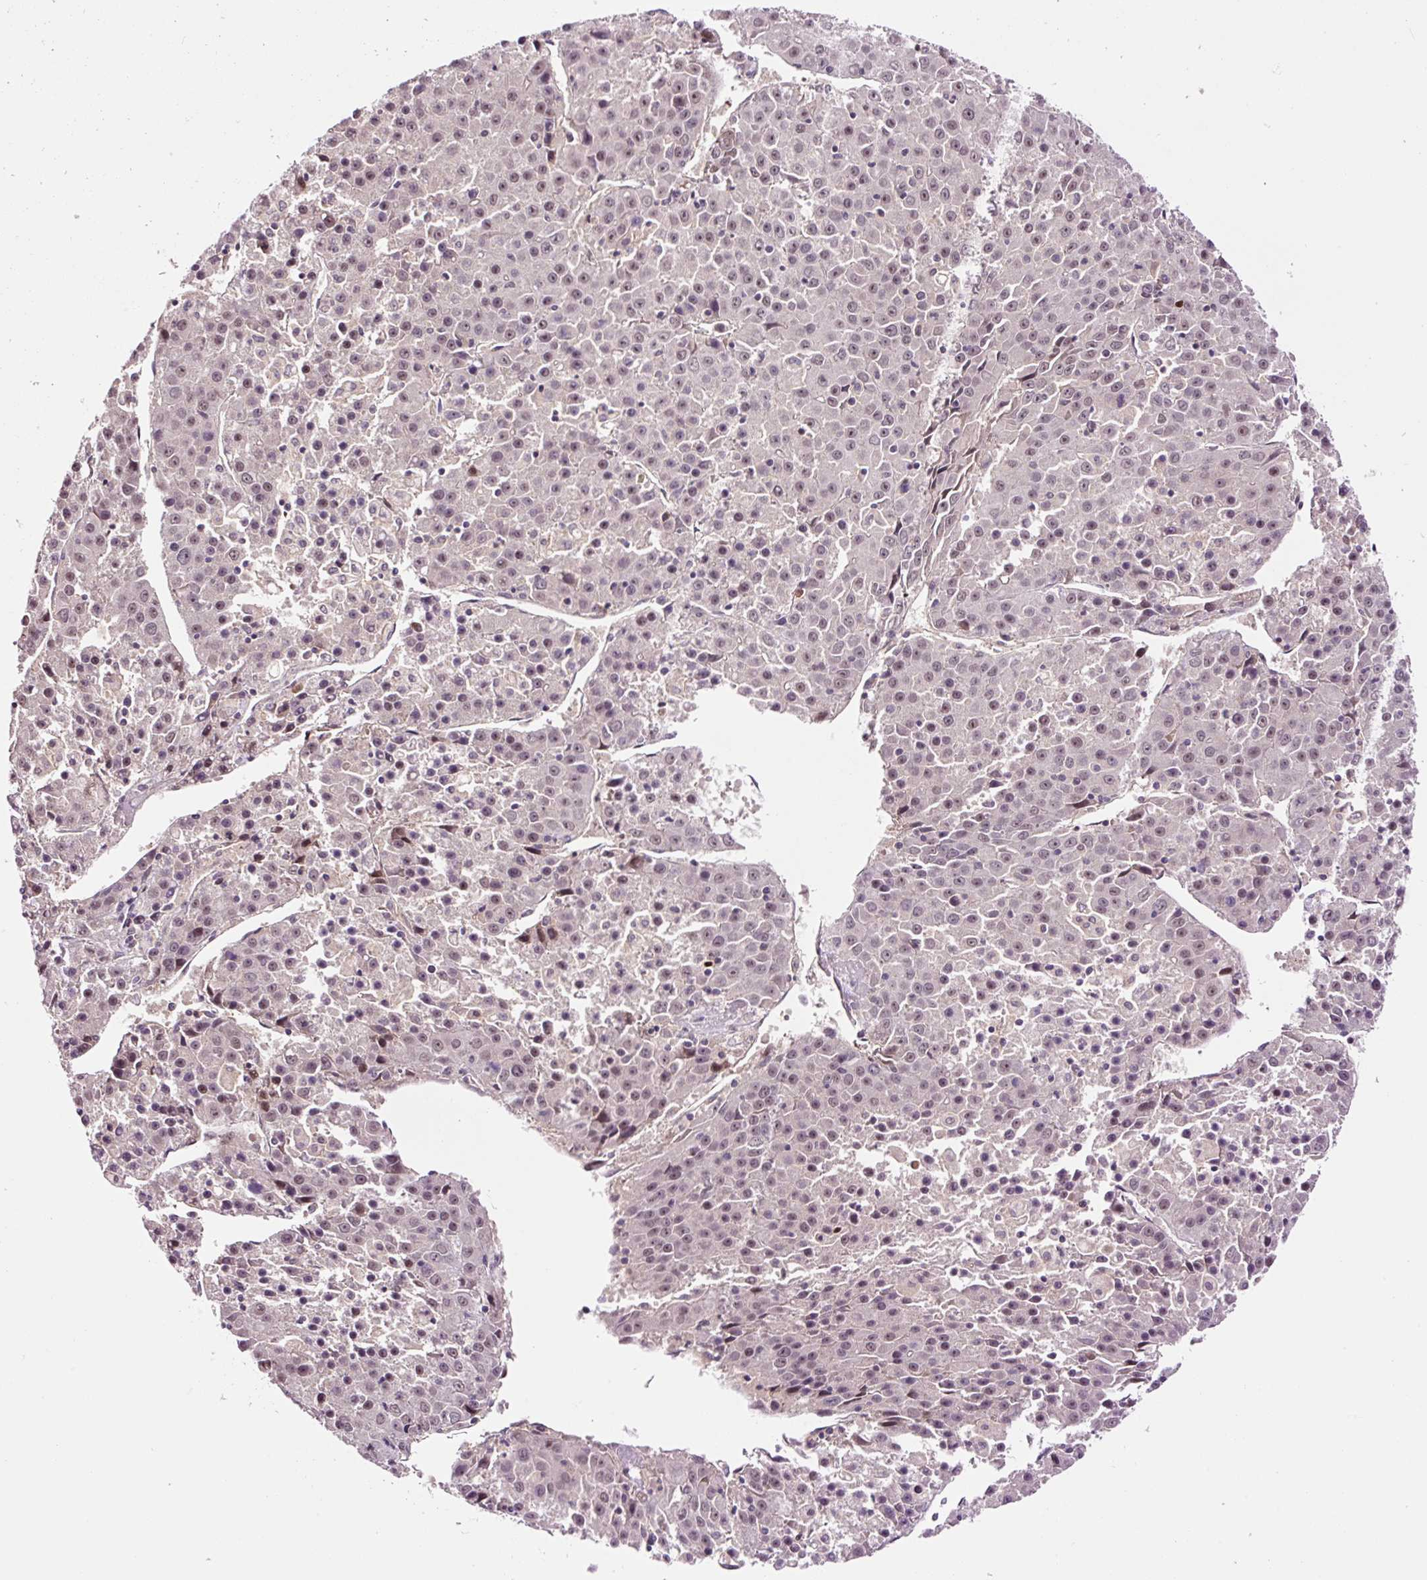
{"staining": {"intensity": "weak", "quantity": "<25%", "location": "cytoplasmic/membranous,nuclear"}, "tissue": "liver cancer", "cell_type": "Tumor cells", "image_type": "cancer", "snomed": [{"axis": "morphology", "description": "Carcinoma, Hepatocellular, NOS"}, {"axis": "topography", "description": "Liver"}], "caption": "IHC of human hepatocellular carcinoma (liver) exhibits no staining in tumor cells. (DAB (3,3'-diaminobenzidine) IHC with hematoxylin counter stain).", "gene": "DPPA4", "patient": {"sex": "female", "age": 53}}